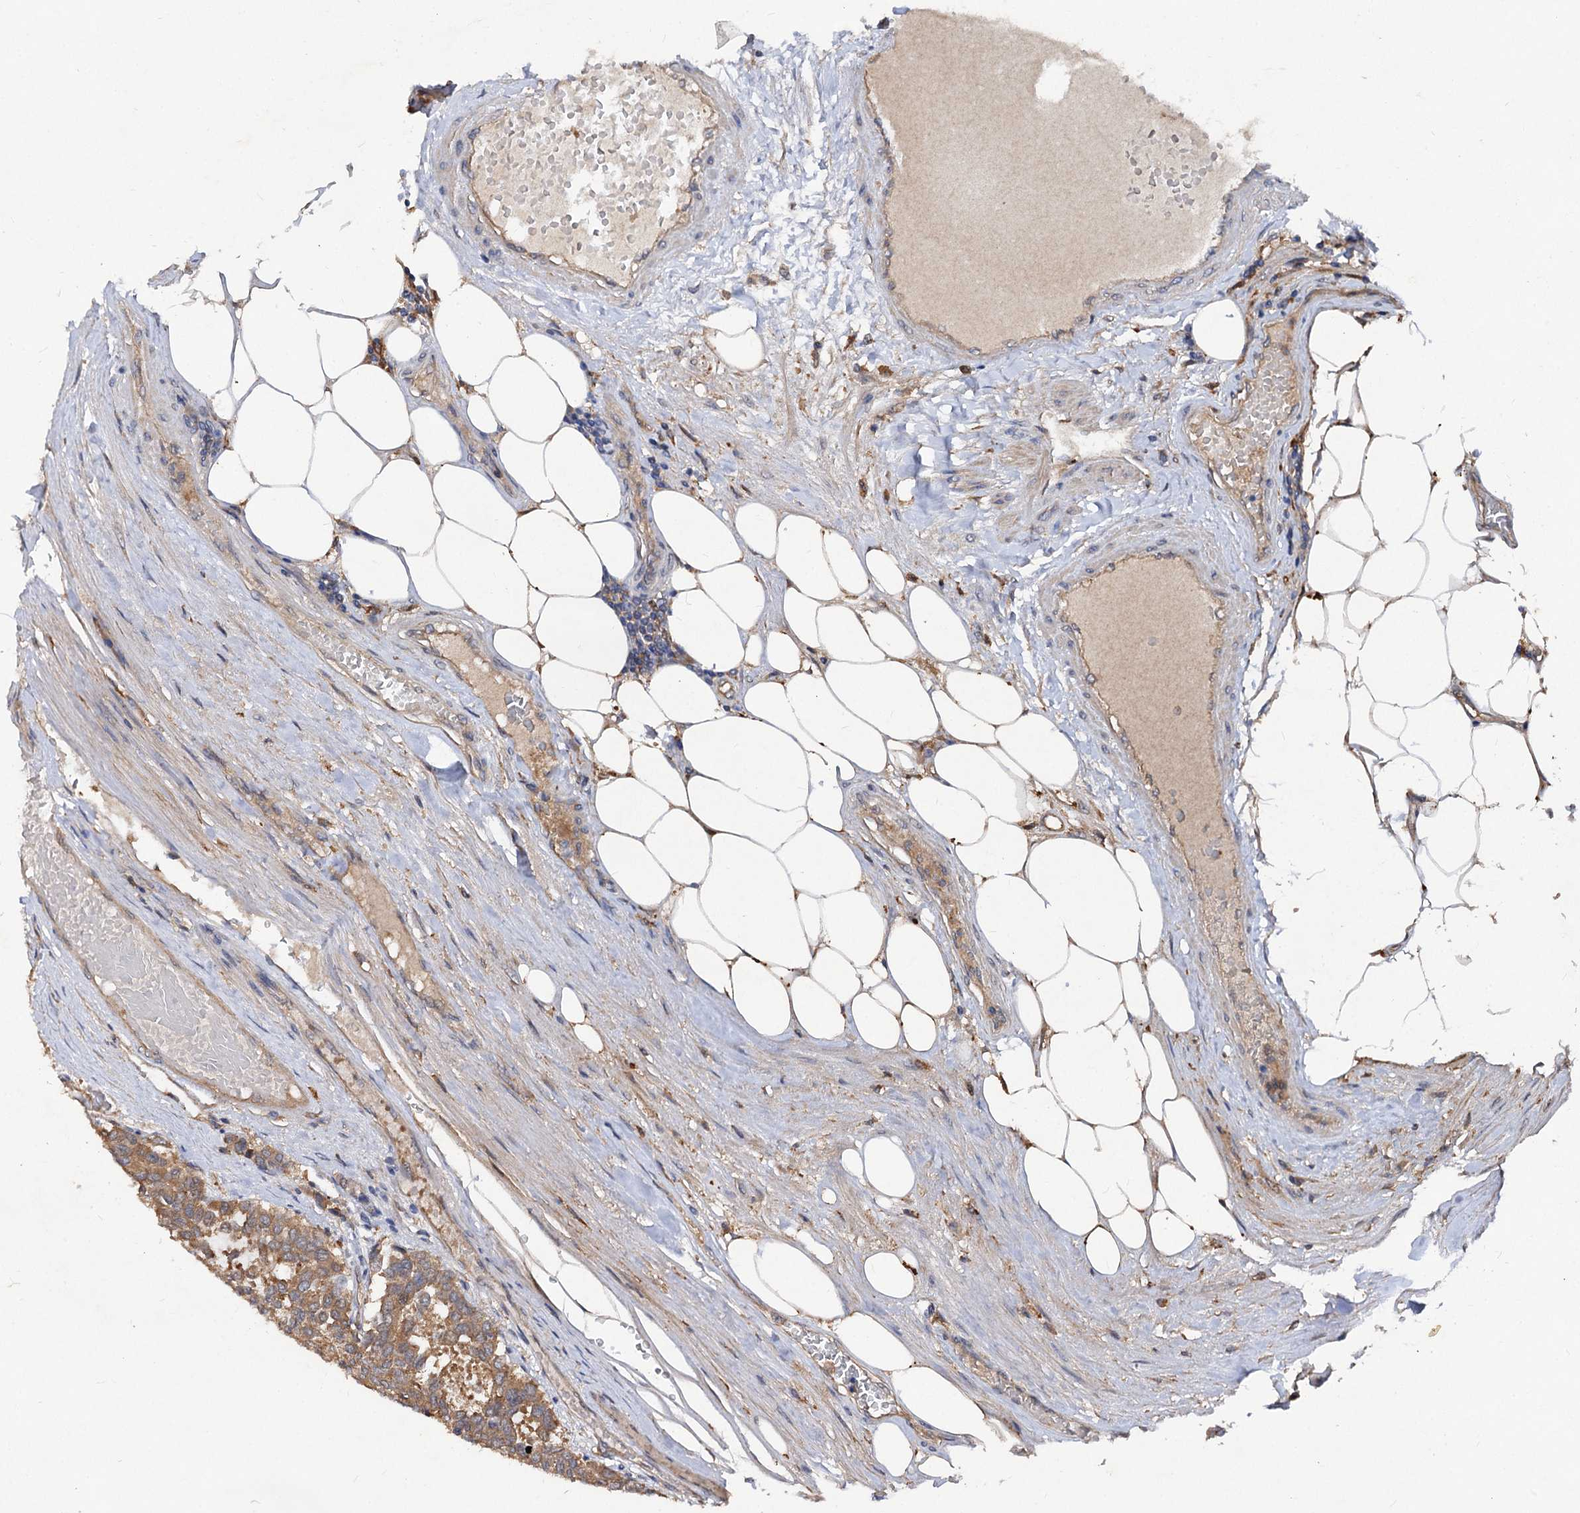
{"staining": {"intensity": "moderate", "quantity": ">75%", "location": "cytoplasmic/membranous"}, "tissue": "carcinoid", "cell_type": "Tumor cells", "image_type": "cancer", "snomed": [{"axis": "morphology", "description": "Carcinoid, malignant, NOS"}, {"axis": "topography", "description": "Pancreas"}], "caption": "A photomicrograph showing moderate cytoplasmic/membranous positivity in approximately >75% of tumor cells in carcinoid, as visualized by brown immunohistochemical staining.", "gene": "VPS29", "patient": {"sex": "female", "age": 54}}